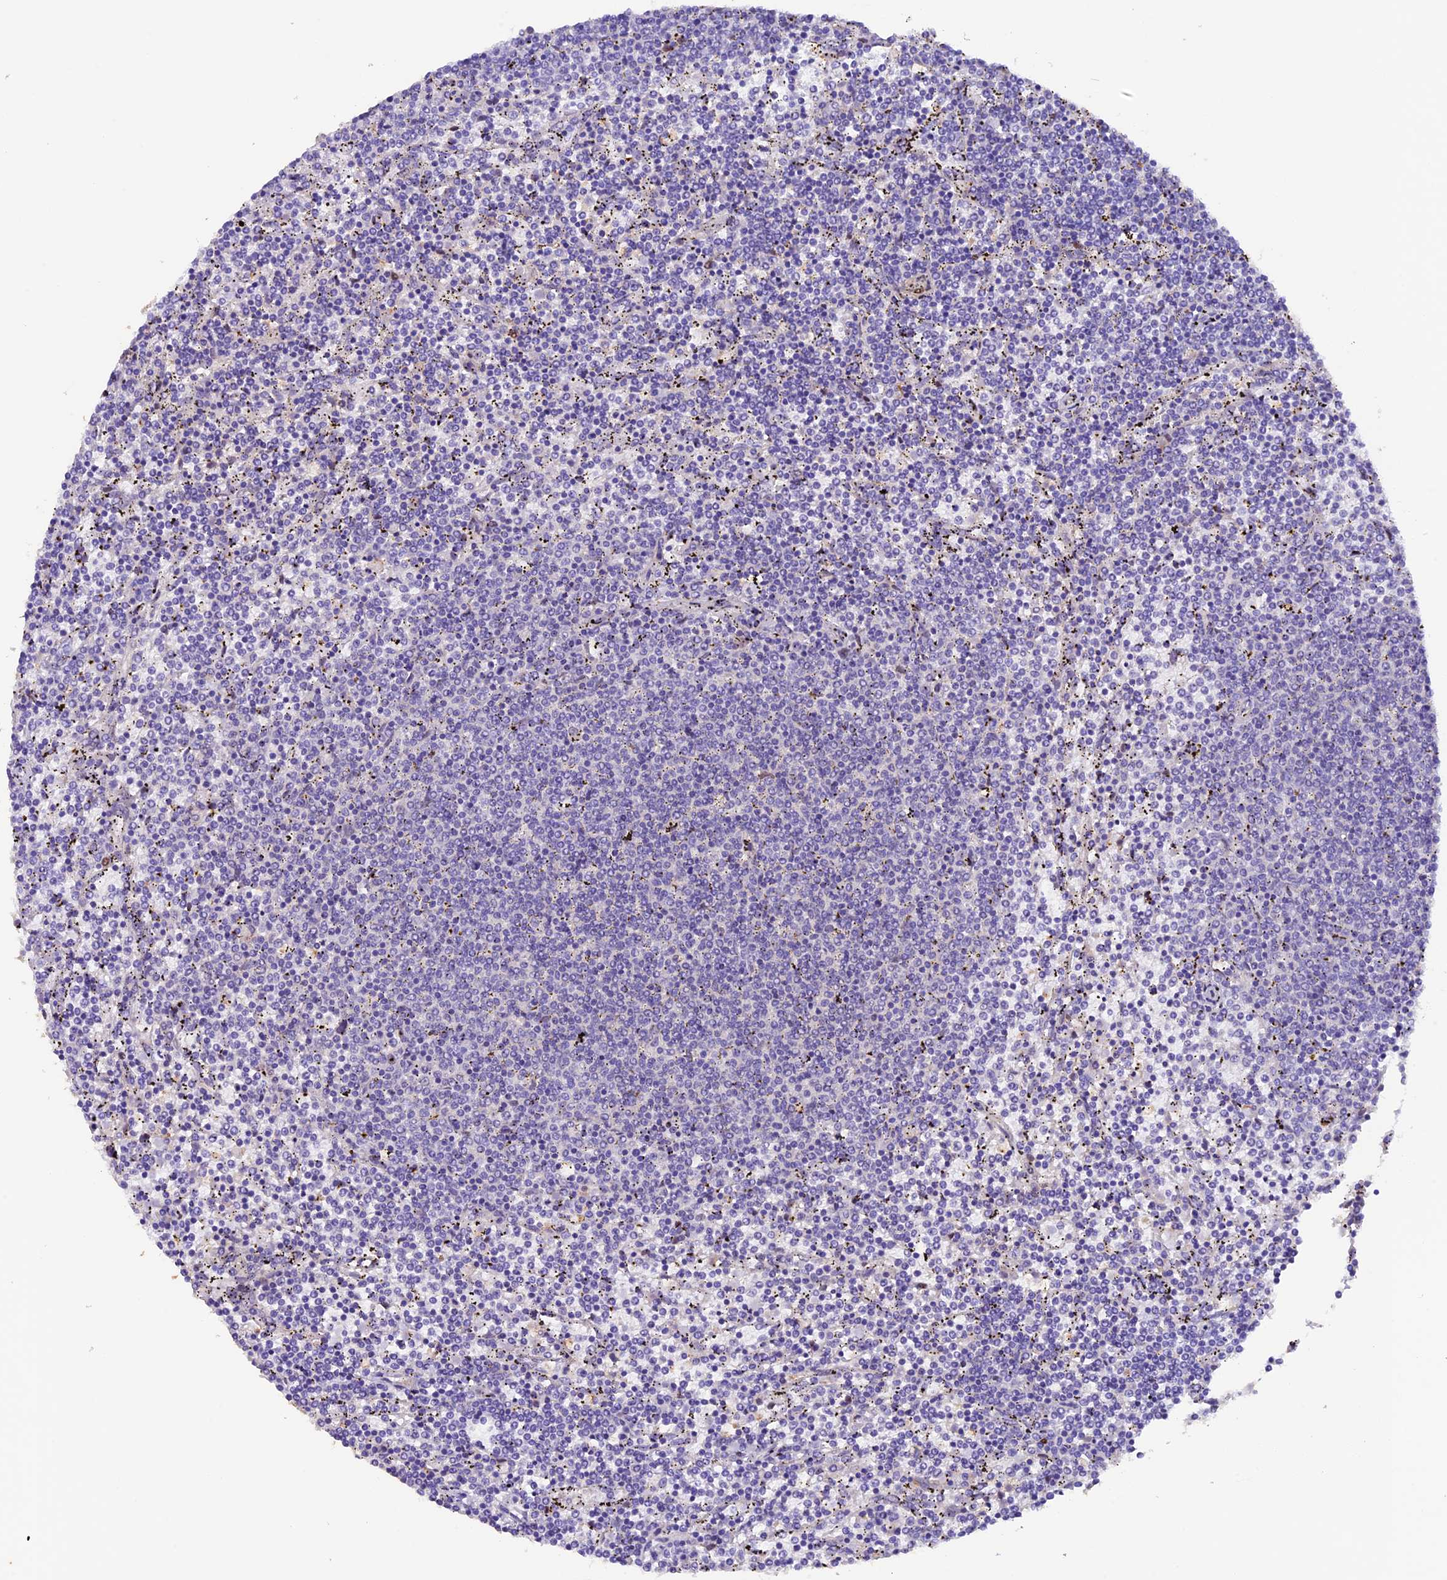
{"staining": {"intensity": "negative", "quantity": "none", "location": "none"}, "tissue": "lymphoma", "cell_type": "Tumor cells", "image_type": "cancer", "snomed": [{"axis": "morphology", "description": "Malignant lymphoma, non-Hodgkin's type, Low grade"}, {"axis": "topography", "description": "Spleen"}], "caption": "Immunohistochemical staining of lymphoma exhibits no significant positivity in tumor cells.", "gene": "NCK2", "patient": {"sex": "female", "age": 50}}